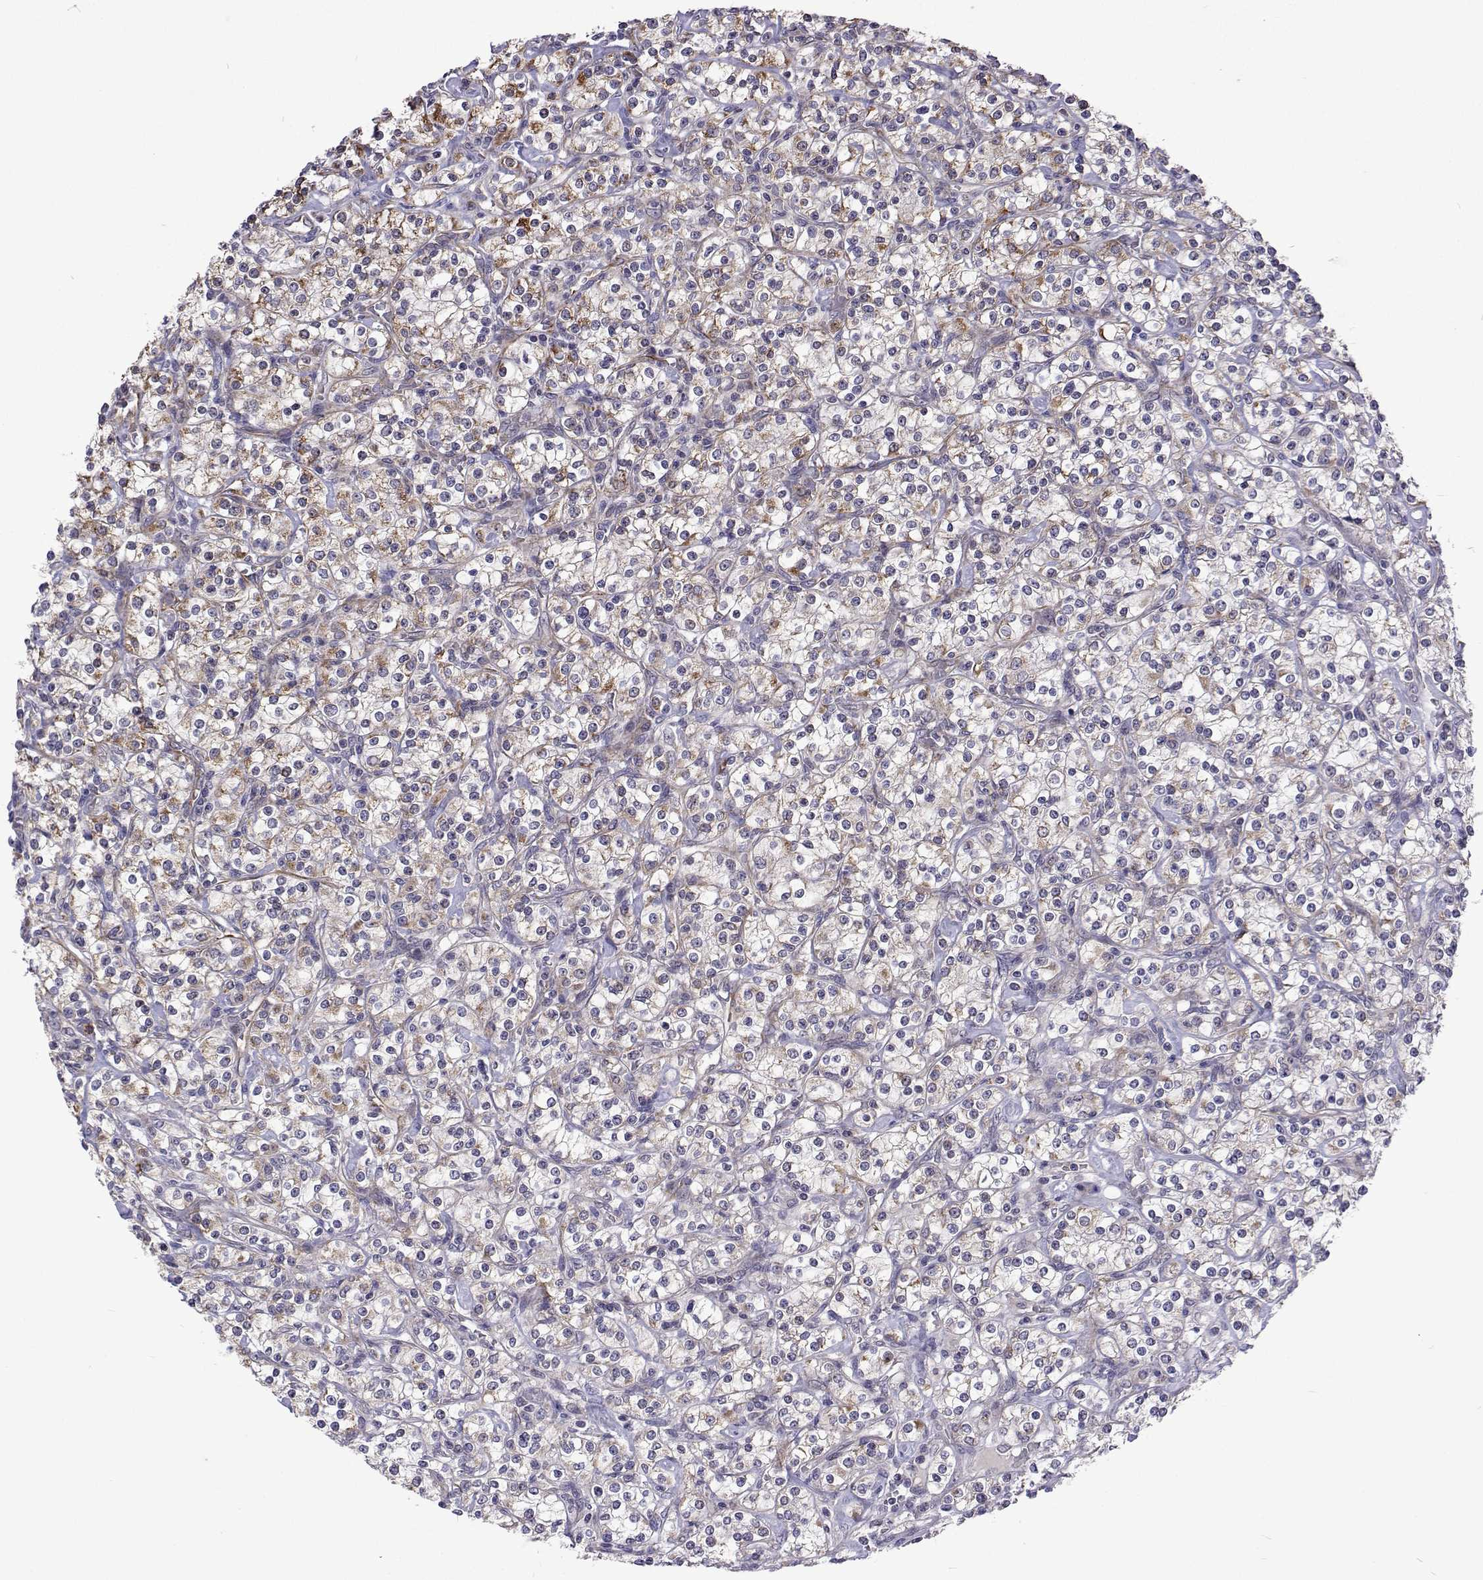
{"staining": {"intensity": "moderate", "quantity": "25%-75%", "location": "cytoplasmic/membranous"}, "tissue": "renal cancer", "cell_type": "Tumor cells", "image_type": "cancer", "snomed": [{"axis": "morphology", "description": "Adenocarcinoma, NOS"}, {"axis": "topography", "description": "Kidney"}], "caption": "About 25%-75% of tumor cells in renal cancer (adenocarcinoma) exhibit moderate cytoplasmic/membranous protein expression as visualized by brown immunohistochemical staining.", "gene": "DHTKD1", "patient": {"sex": "male", "age": 77}}